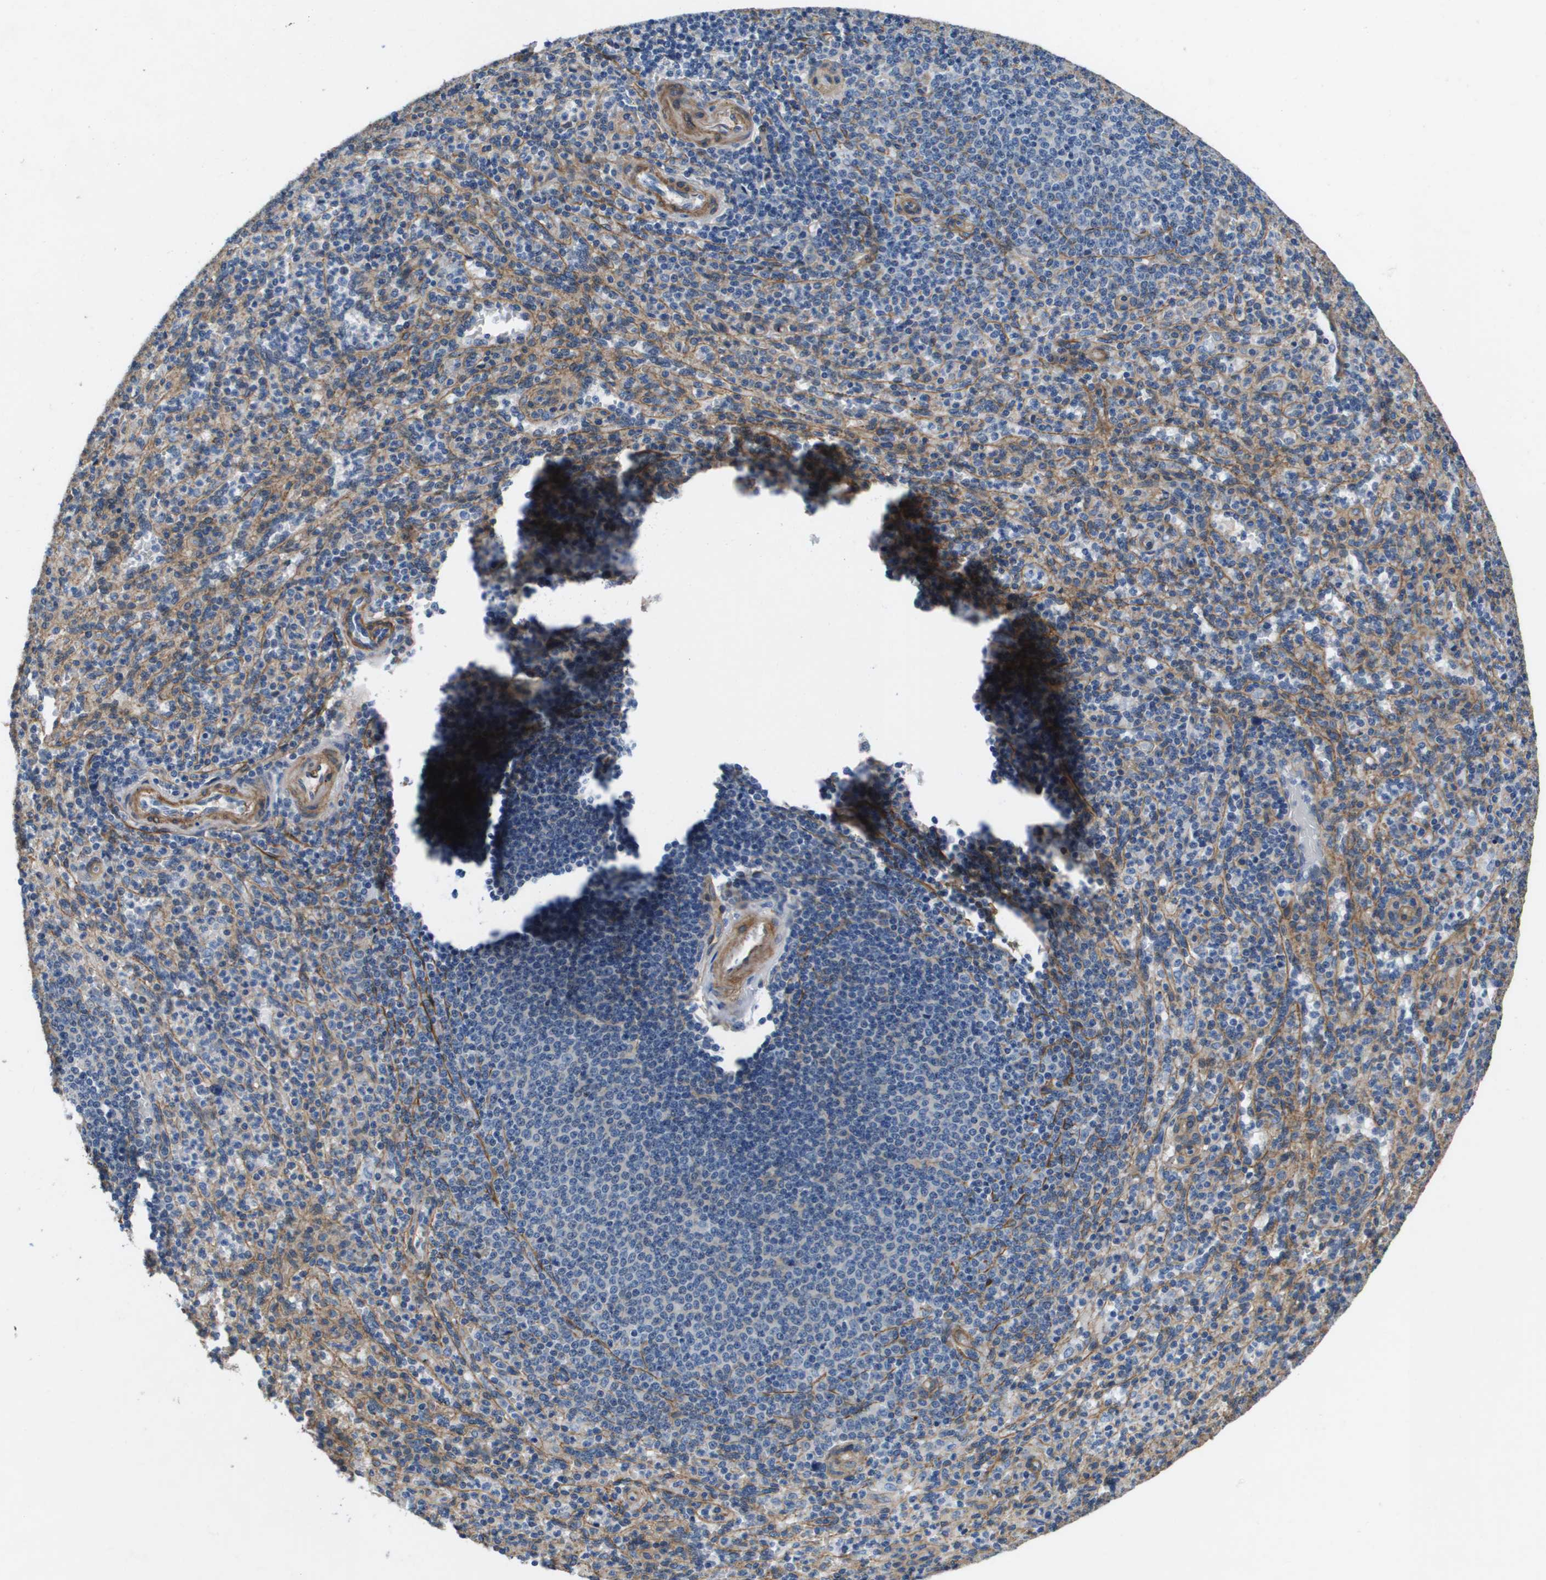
{"staining": {"intensity": "weak", "quantity": "<25%", "location": "cytoplasmic/membranous"}, "tissue": "spleen", "cell_type": "Cells in red pulp", "image_type": "normal", "snomed": [{"axis": "morphology", "description": "Normal tissue, NOS"}, {"axis": "topography", "description": "Spleen"}], "caption": "The image displays no staining of cells in red pulp in benign spleen.", "gene": "LPP", "patient": {"sex": "male", "age": 36}}